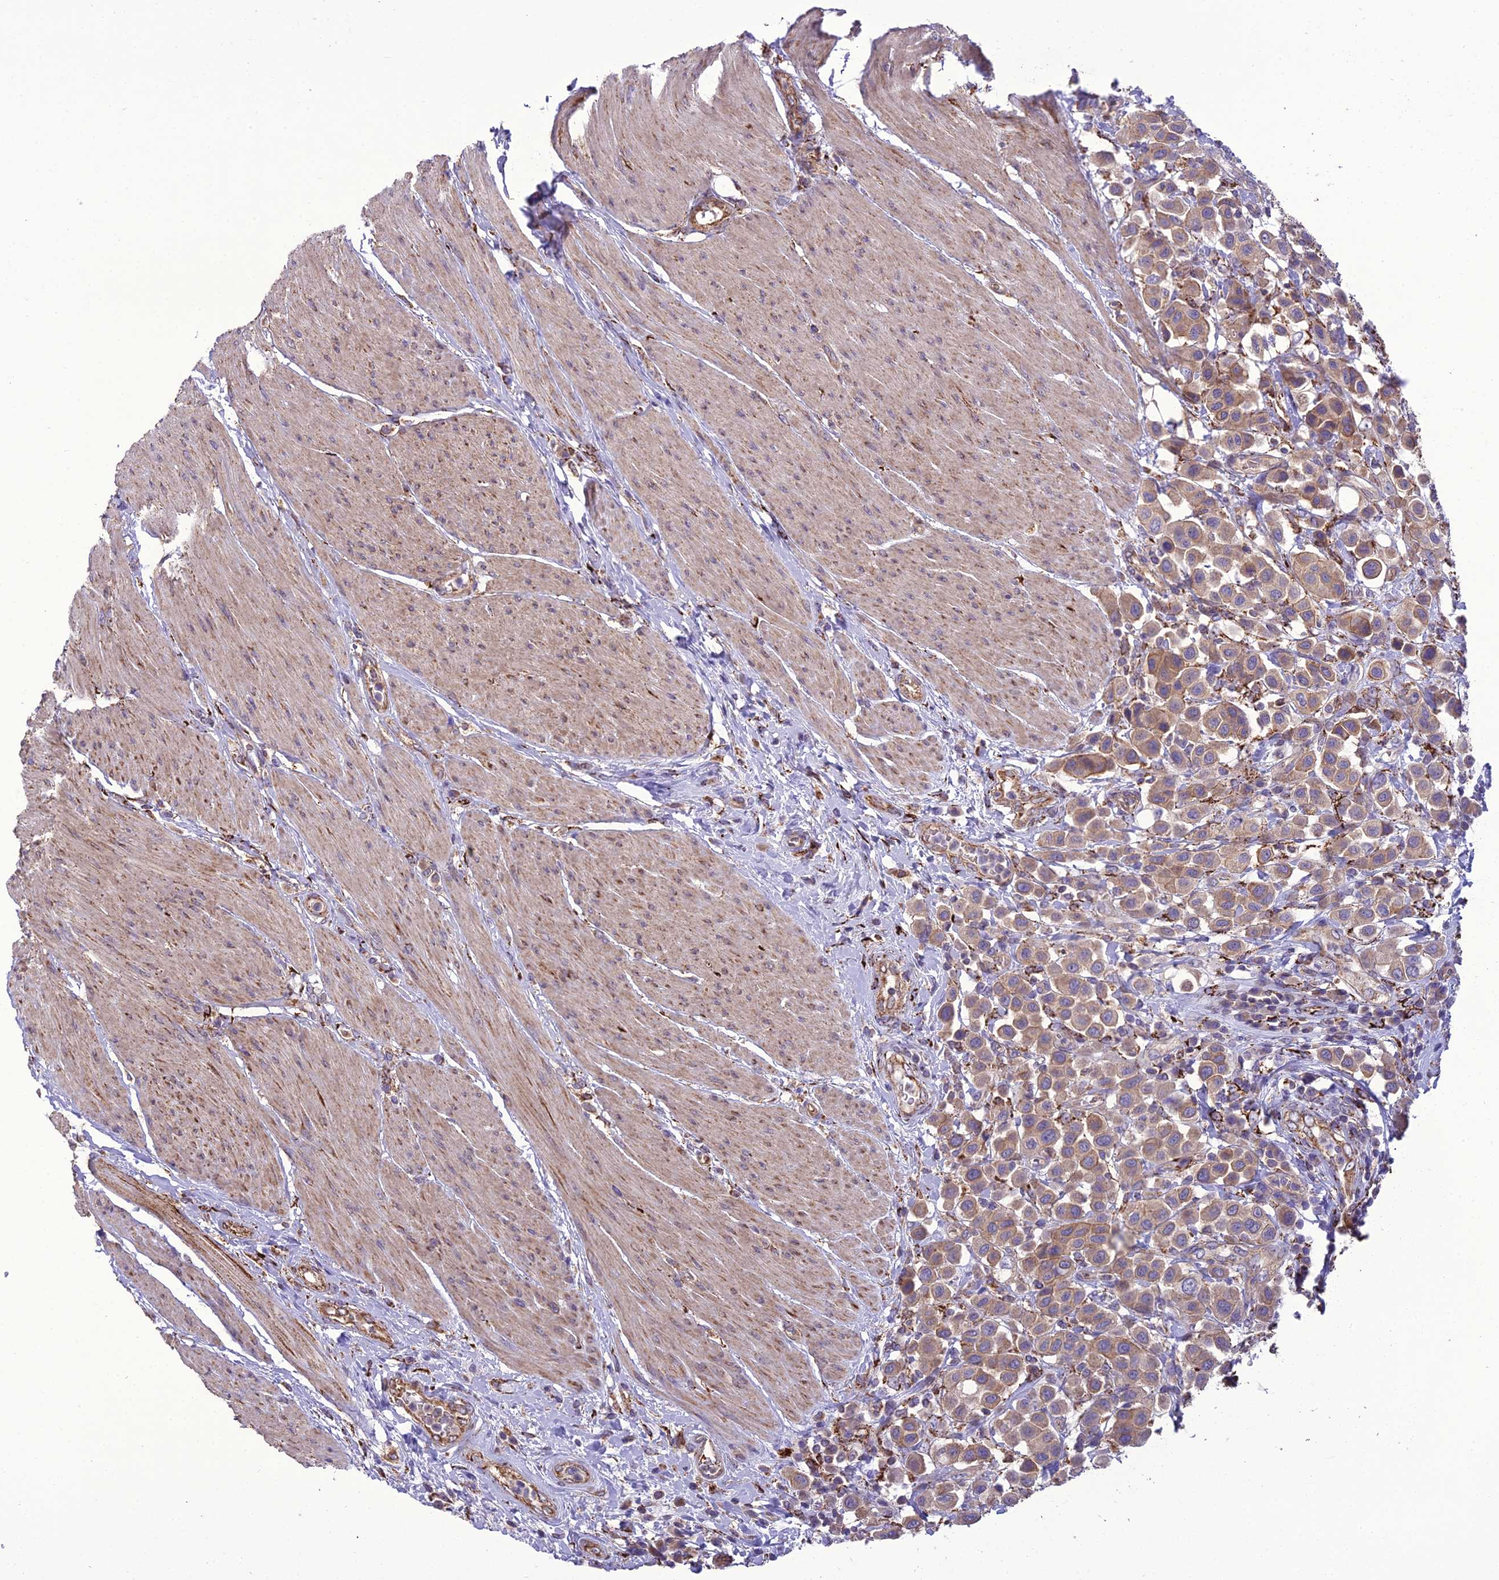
{"staining": {"intensity": "moderate", "quantity": ">75%", "location": "cytoplasmic/membranous"}, "tissue": "urothelial cancer", "cell_type": "Tumor cells", "image_type": "cancer", "snomed": [{"axis": "morphology", "description": "Urothelial carcinoma, High grade"}, {"axis": "topography", "description": "Urinary bladder"}], "caption": "Immunohistochemistry (IHC) of urothelial cancer displays medium levels of moderate cytoplasmic/membranous expression in about >75% of tumor cells.", "gene": "TBC1D24", "patient": {"sex": "male", "age": 50}}